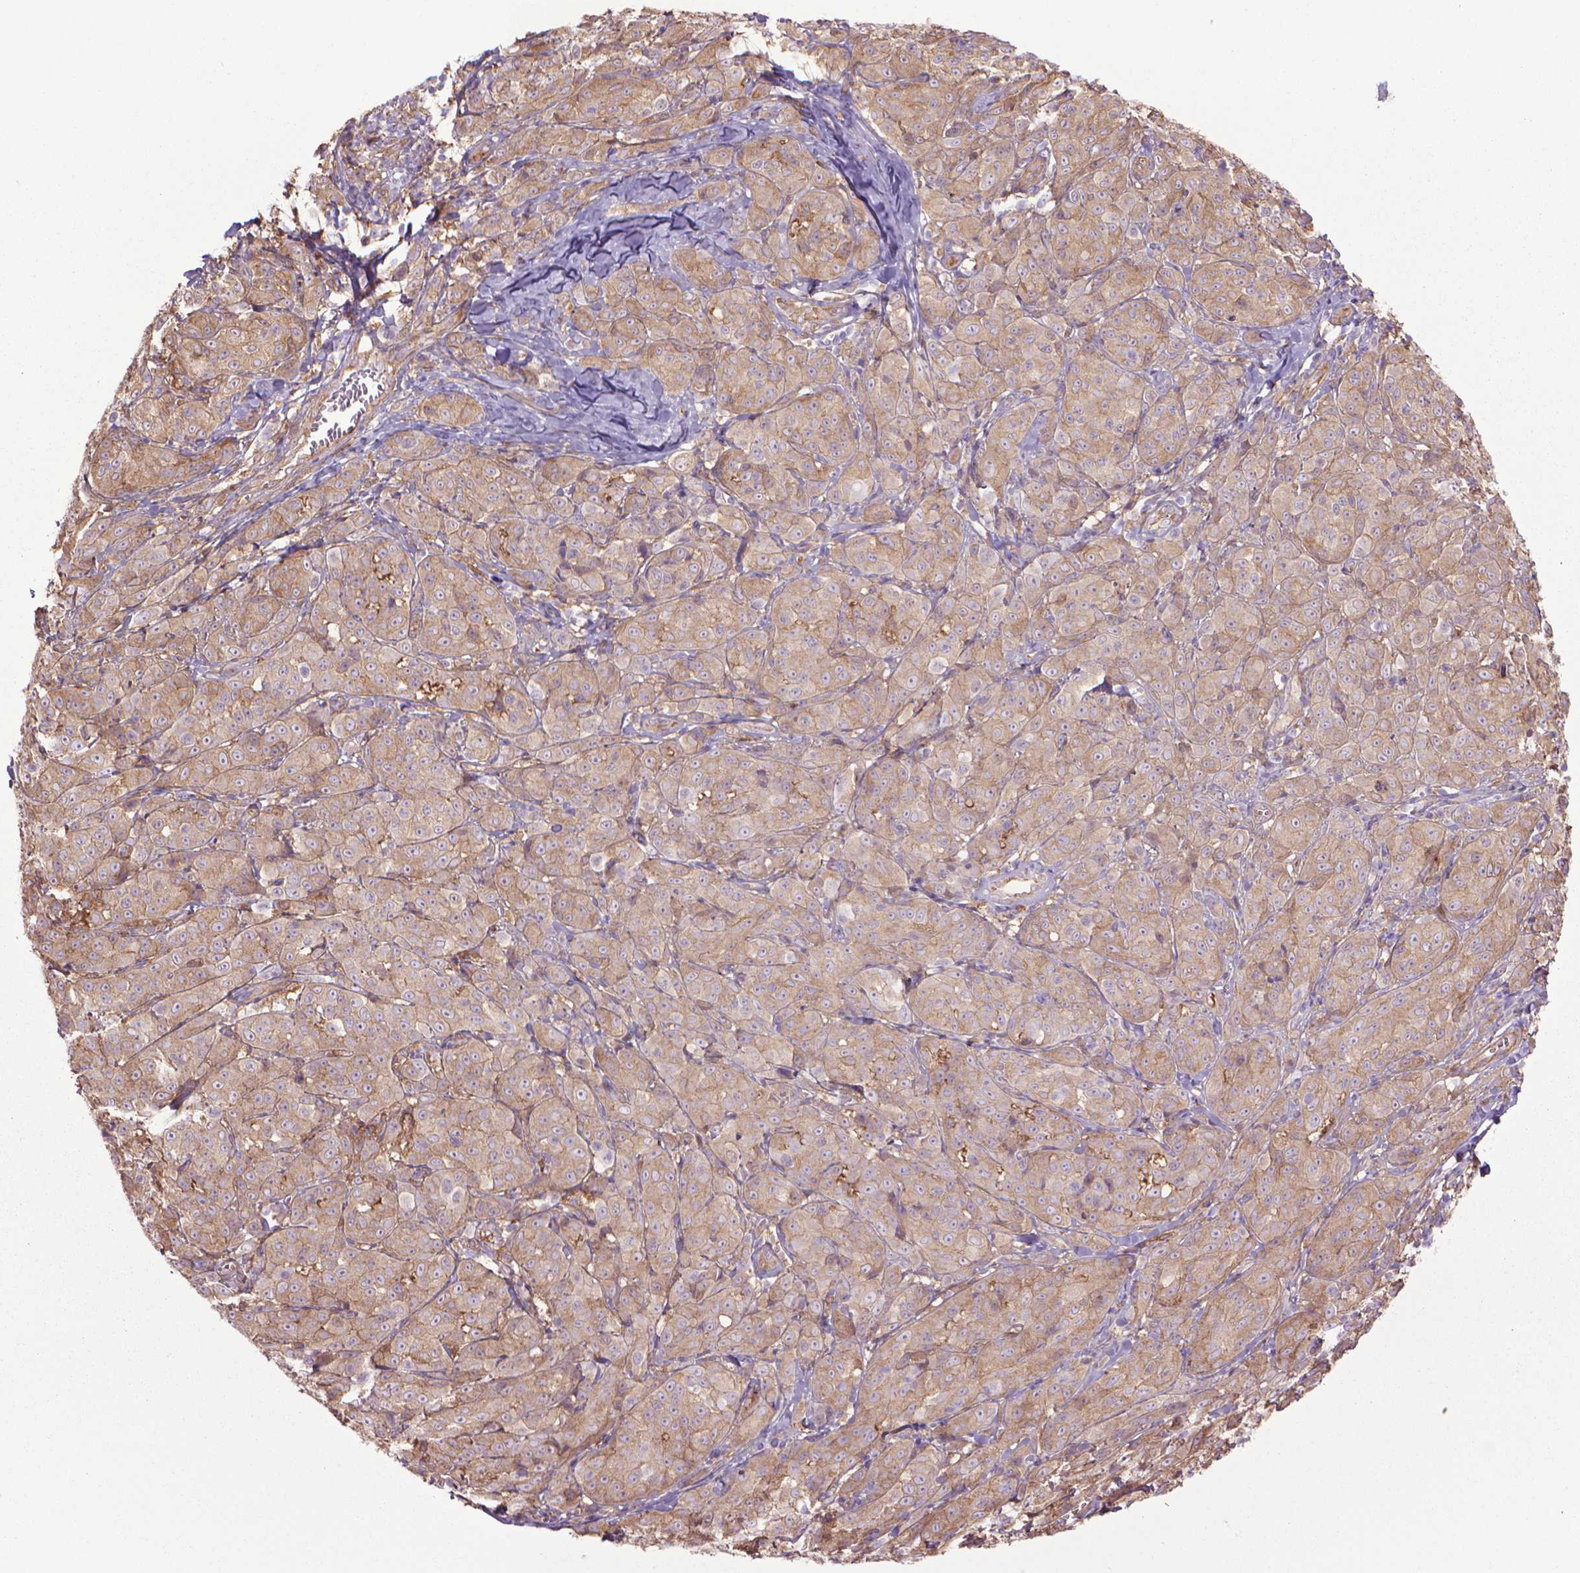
{"staining": {"intensity": "weak", "quantity": ">75%", "location": "cytoplasmic/membranous"}, "tissue": "melanoma", "cell_type": "Tumor cells", "image_type": "cancer", "snomed": [{"axis": "morphology", "description": "Malignant melanoma, NOS"}, {"axis": "topography", "description": "Skin"}], "caption": "Immunohistochemistry of malignant melanoma shows low levels of weak cytoplasmic/membranous expression in approximately >75% of tumor cells.", "gene": "CORO1B", "patient": {"sex": "male", "age": 89}}